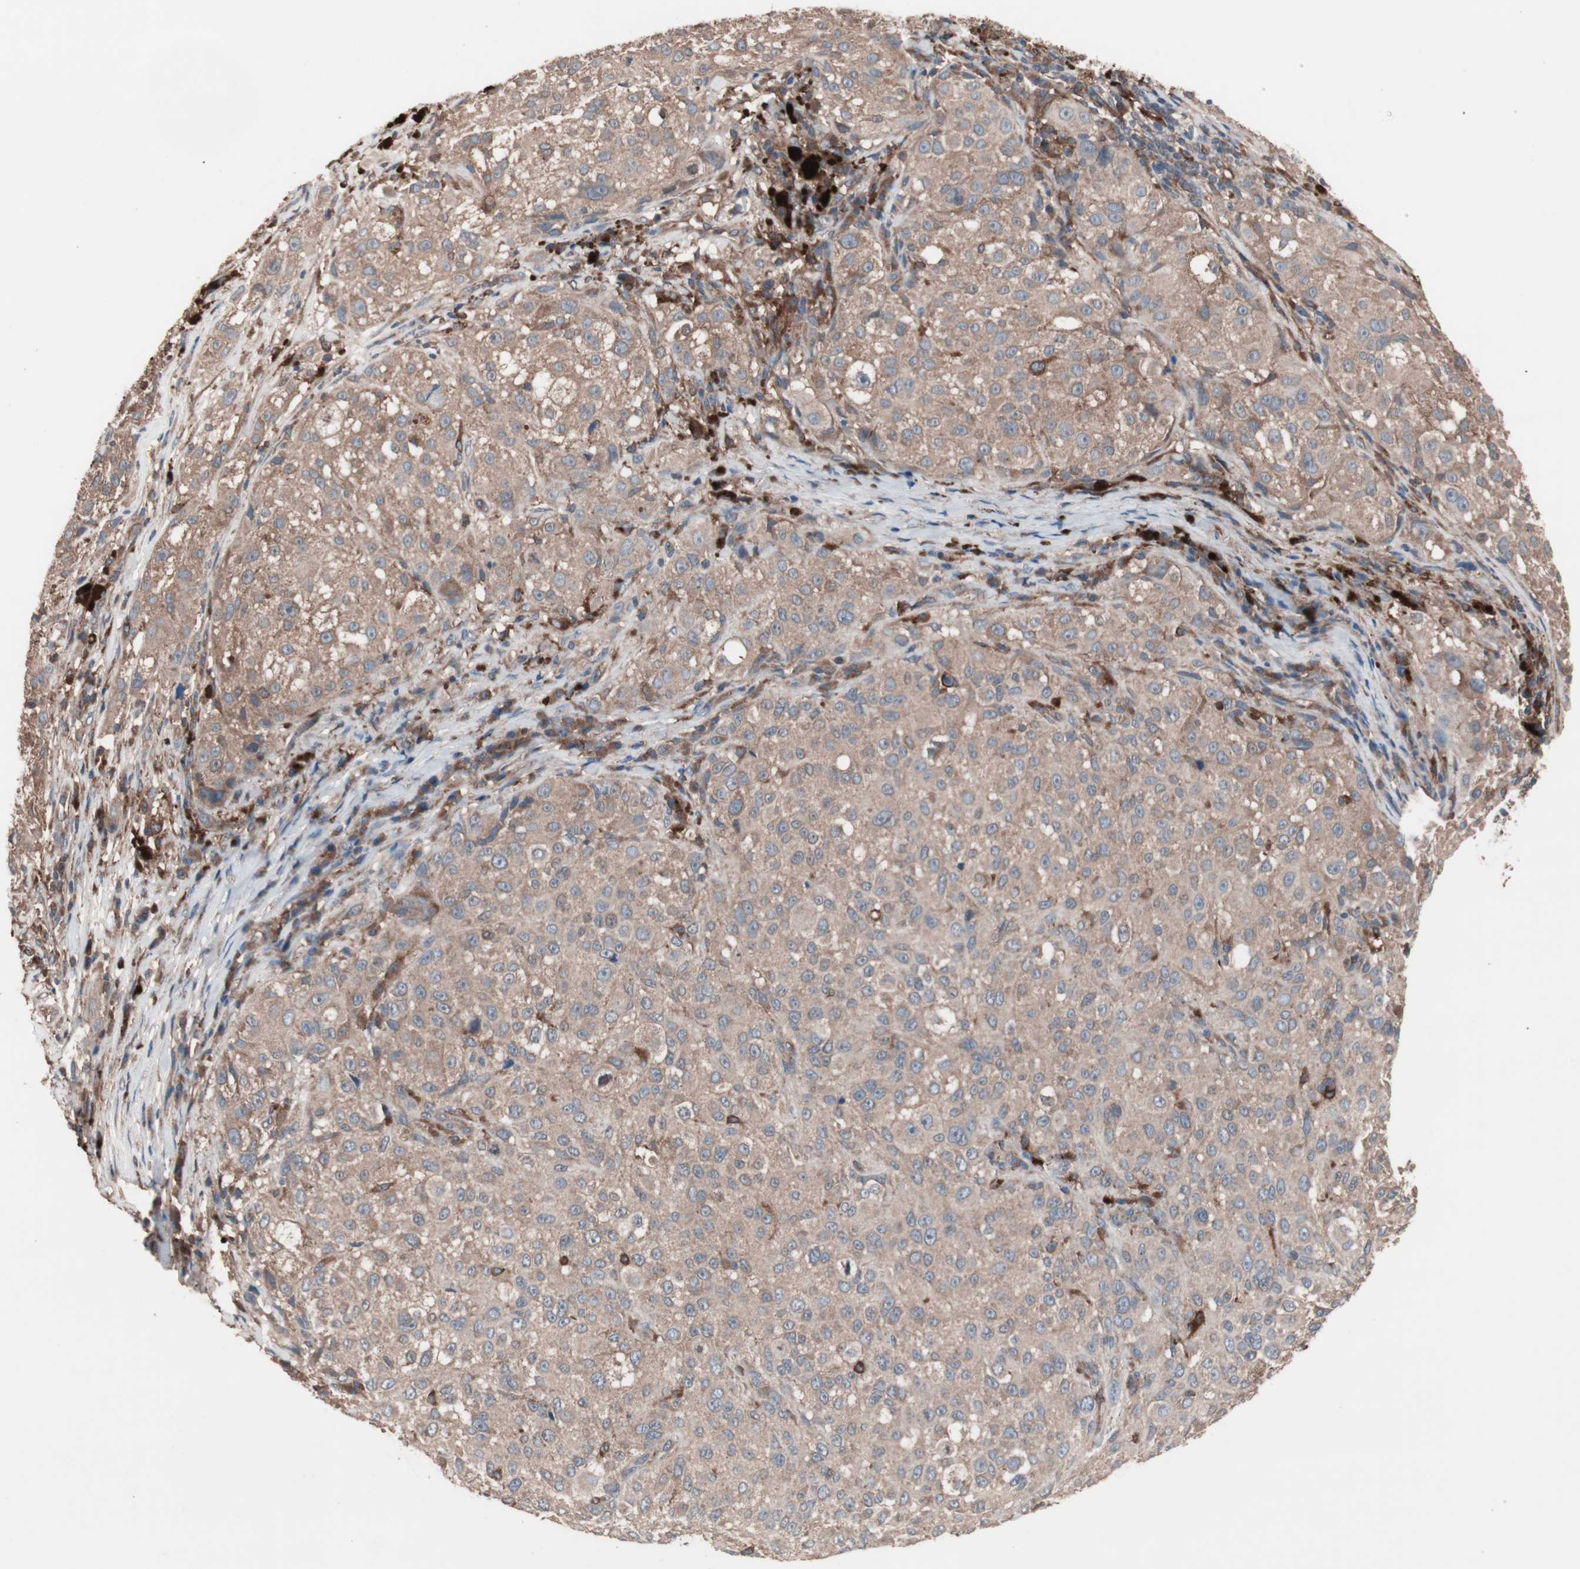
{"staining": {"intensity": "moderate", "quantity": ">75%", "location": "cytoplasmic/membranous"}, "tissue": "melanoma", "cell_type": "Tumor cells", "image_type": "cancer", "snomed": [{"axis": "morphology", "description": "Necrosis, NOS"}, {"axis": "morphology", "description": "Malignant melanoma, NOS"}, {"axis": "topography", "description": "Skin"}], "caption": "Immunohistochemical staining of human malignant melanoma reveals medium levels of moderate cytoplasmic/membranous protein staining in about >75% of tumor cells. The protein is shown in brown color, while the nuclei are stained blue.", "gene": "ATG7", "patient": {"sex": "female", "age": 87}}